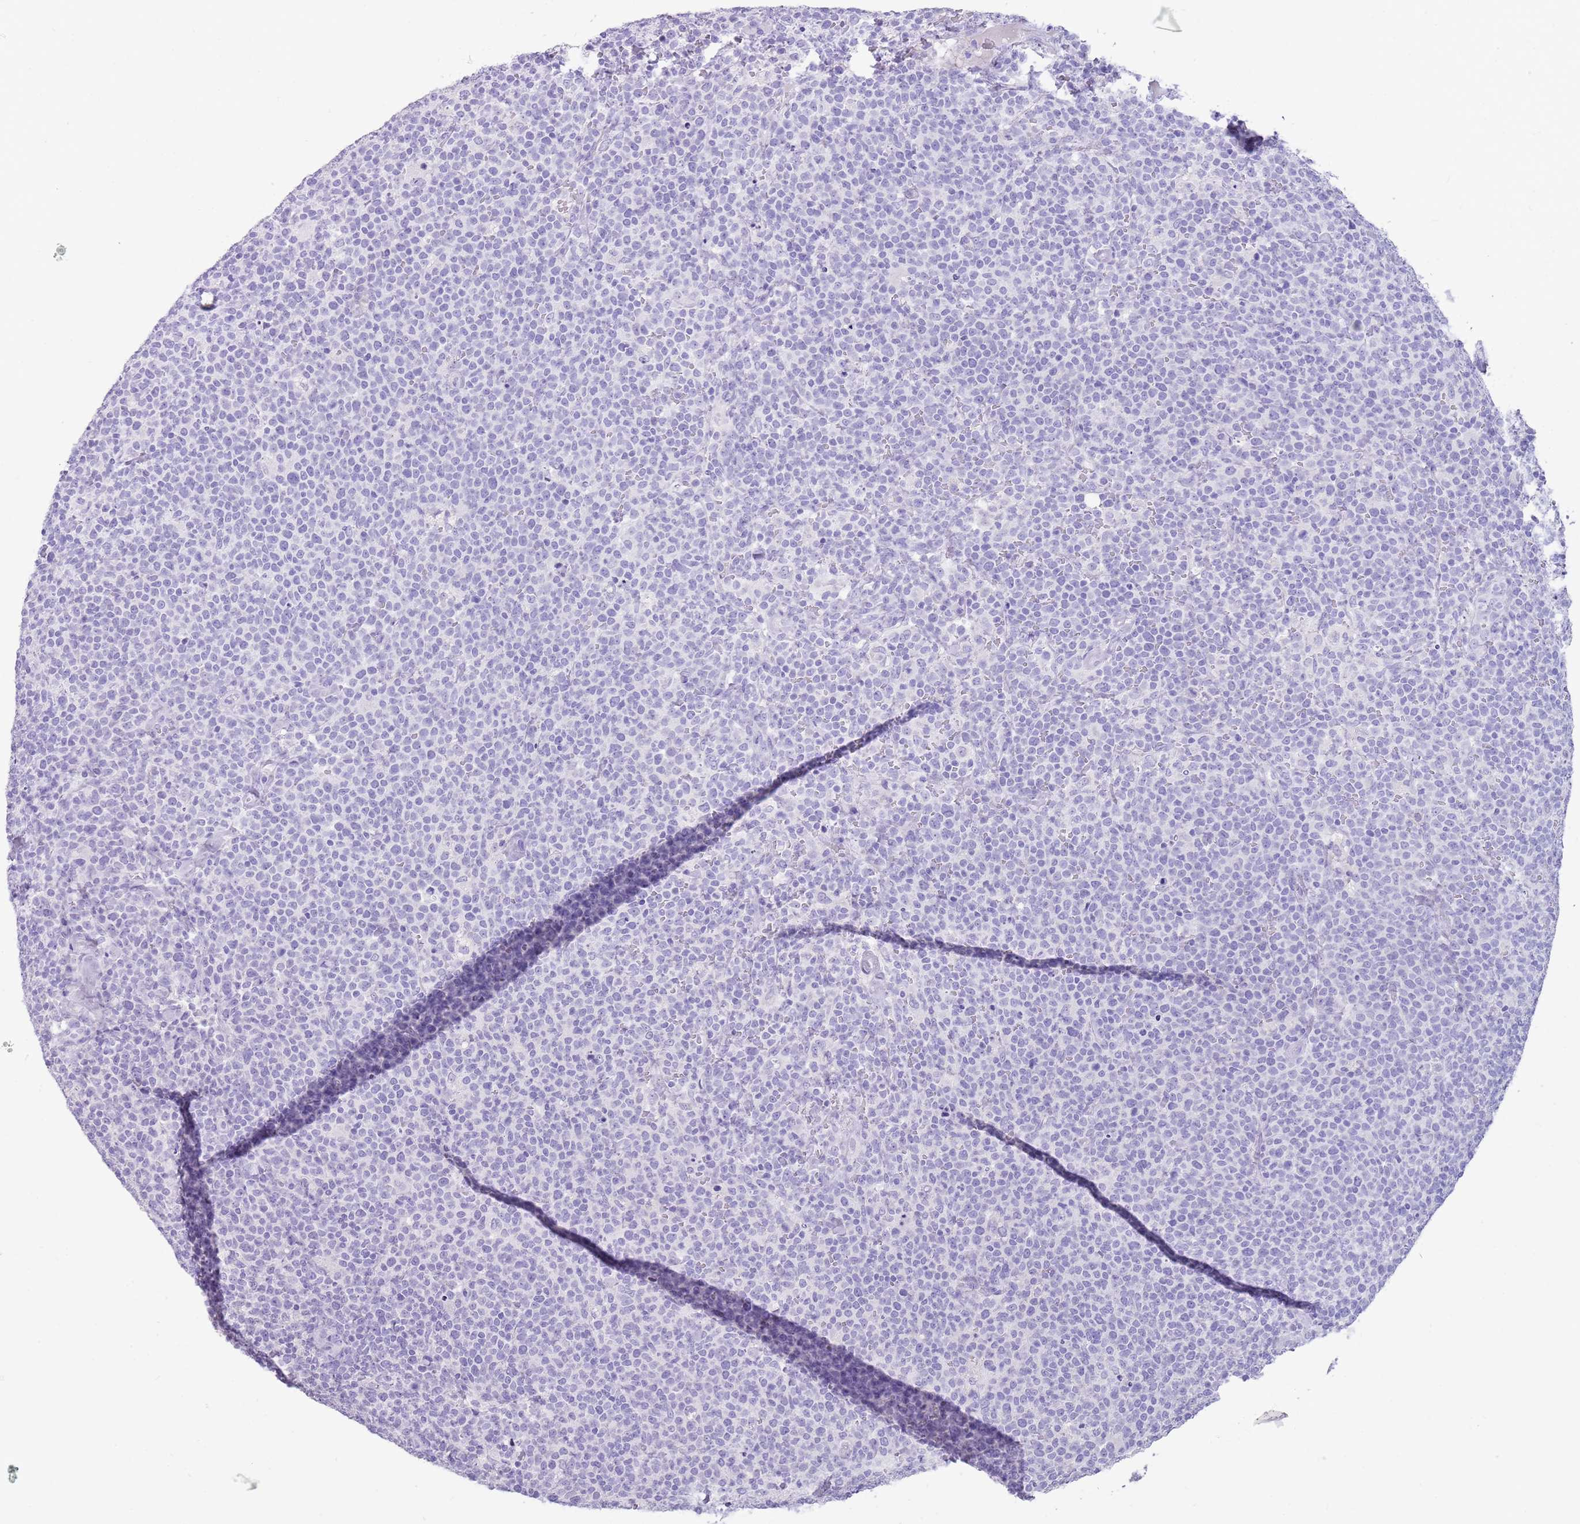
{"staining": {"intensity": "negative", "quantity": "none", "location": "none"}, "tissue": "lymphoma", "cell_type": "Tumor cells", "image_type": "cancer", "snomed": [{"axis": "morphology", "description": "Malignant lymphoma, non-Hodgkin's type, High grade"}, {"axis": "topography", "description": "Lymph node"}], "caption": "Immunohistochemical staining of high-grade malignant lymphoma, non-Hodgkin's type reveals no significant positivity in tumor cells.", "gene": "NBPF3", "patient": {"sex": "male", "age": 61}}